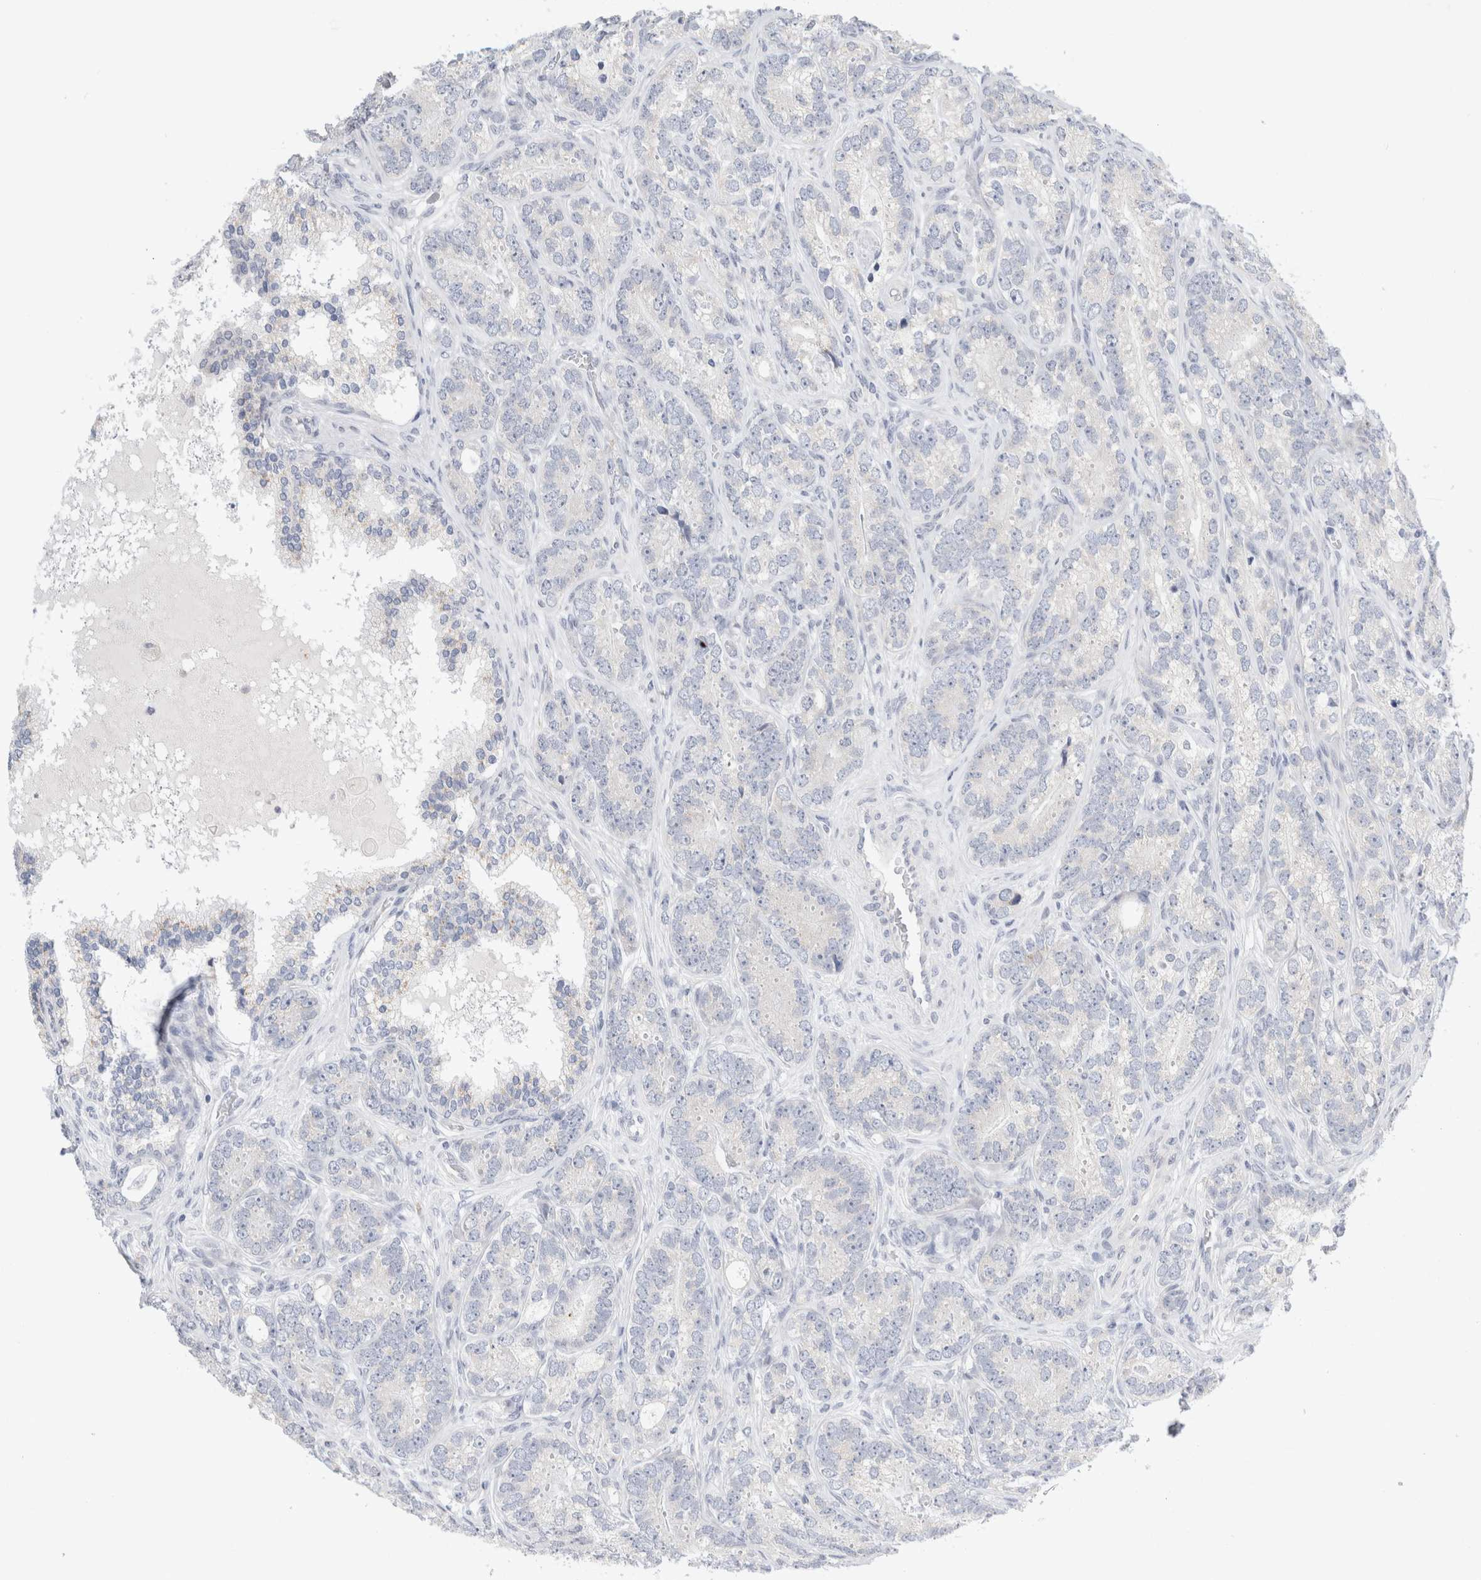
{"staining": {"intensity": "negative", "quantity": "none", "location": "none"}, "tissue": "prostate cancer", "cell_type": "Tumor cells", "image_type": "cancer", "snomed": [{"axis": "morphology", "description": "Adenocarcinoma, High grade"}, {"axis": "topography", "description": "Prostate"}], "caption": "High magnification brightfield microscopy of prostate cancer (high-grade adenocarcinoma) stained with DAB (brown) and counterstained with hematoxylin (blue): tumor cells show no significant positivity.", "gene": "SLC22A12", "patient": {"sex": "male", "age": 56}}